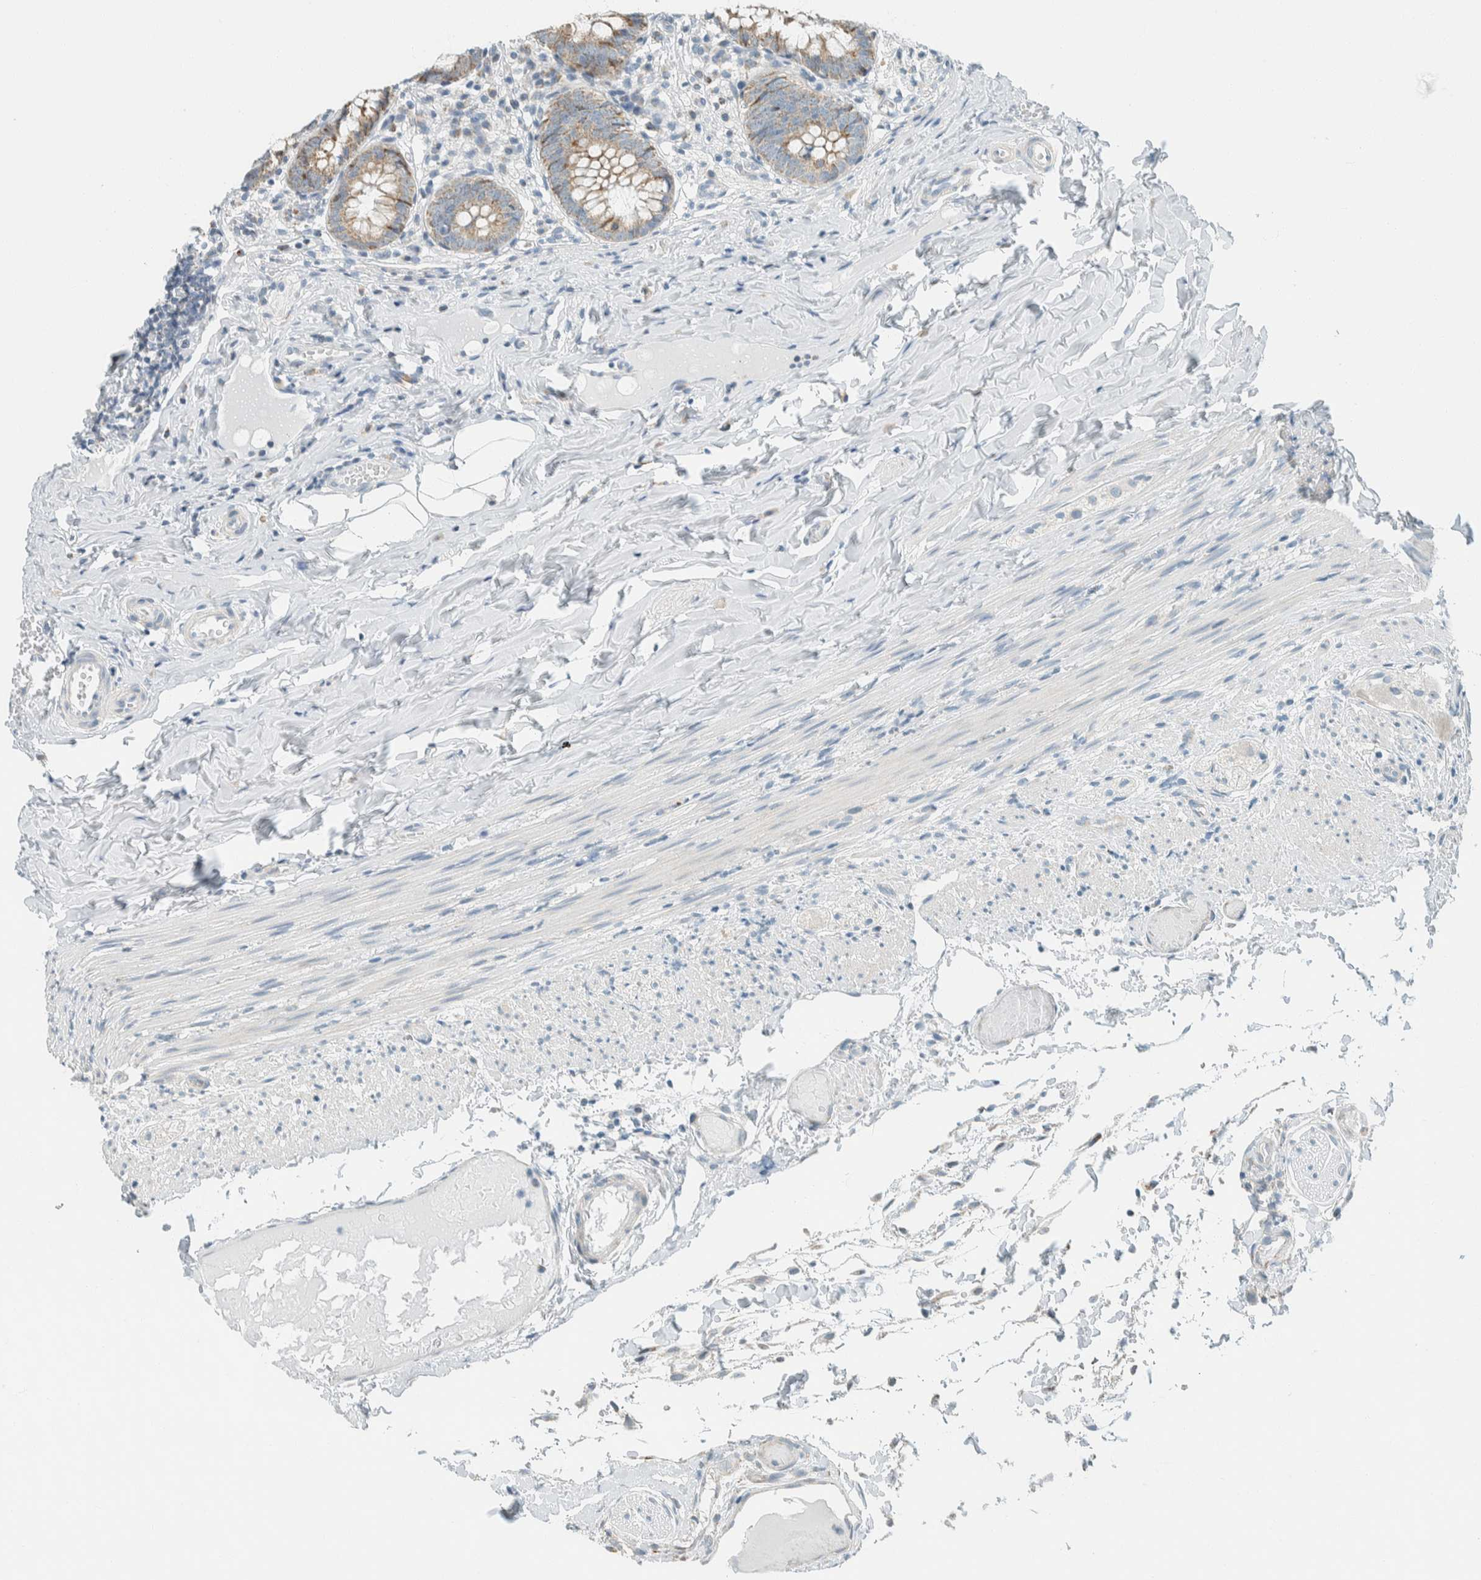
{"staining": {"intensity": "moderate", "quantity": "25%-75%", "location": "cytoplasmic/membranous"}, "tissue": "appendix", "cell_type": "Glandular cells", "image_type": "normal", "snomed": [{"axis": "morphology", "description": "Normal tissue, NOS"}, {"axis": "topography", "description": "Appendix"}], "caption": "A high-resolution histopathology image shows immunohistochemistry staining of benign appendix, which exhibits moderate cytoplasmic/membranous positivity in about 25%-75% of glandular cells. Using DAB (3,3'-diaminobenzidine) (brown) and hematoxylin (blue) stains, captured at high magnification using brightfield microscopy.", "gene": "AARSD1", "patient": {"sex": "male", "age": 8}}